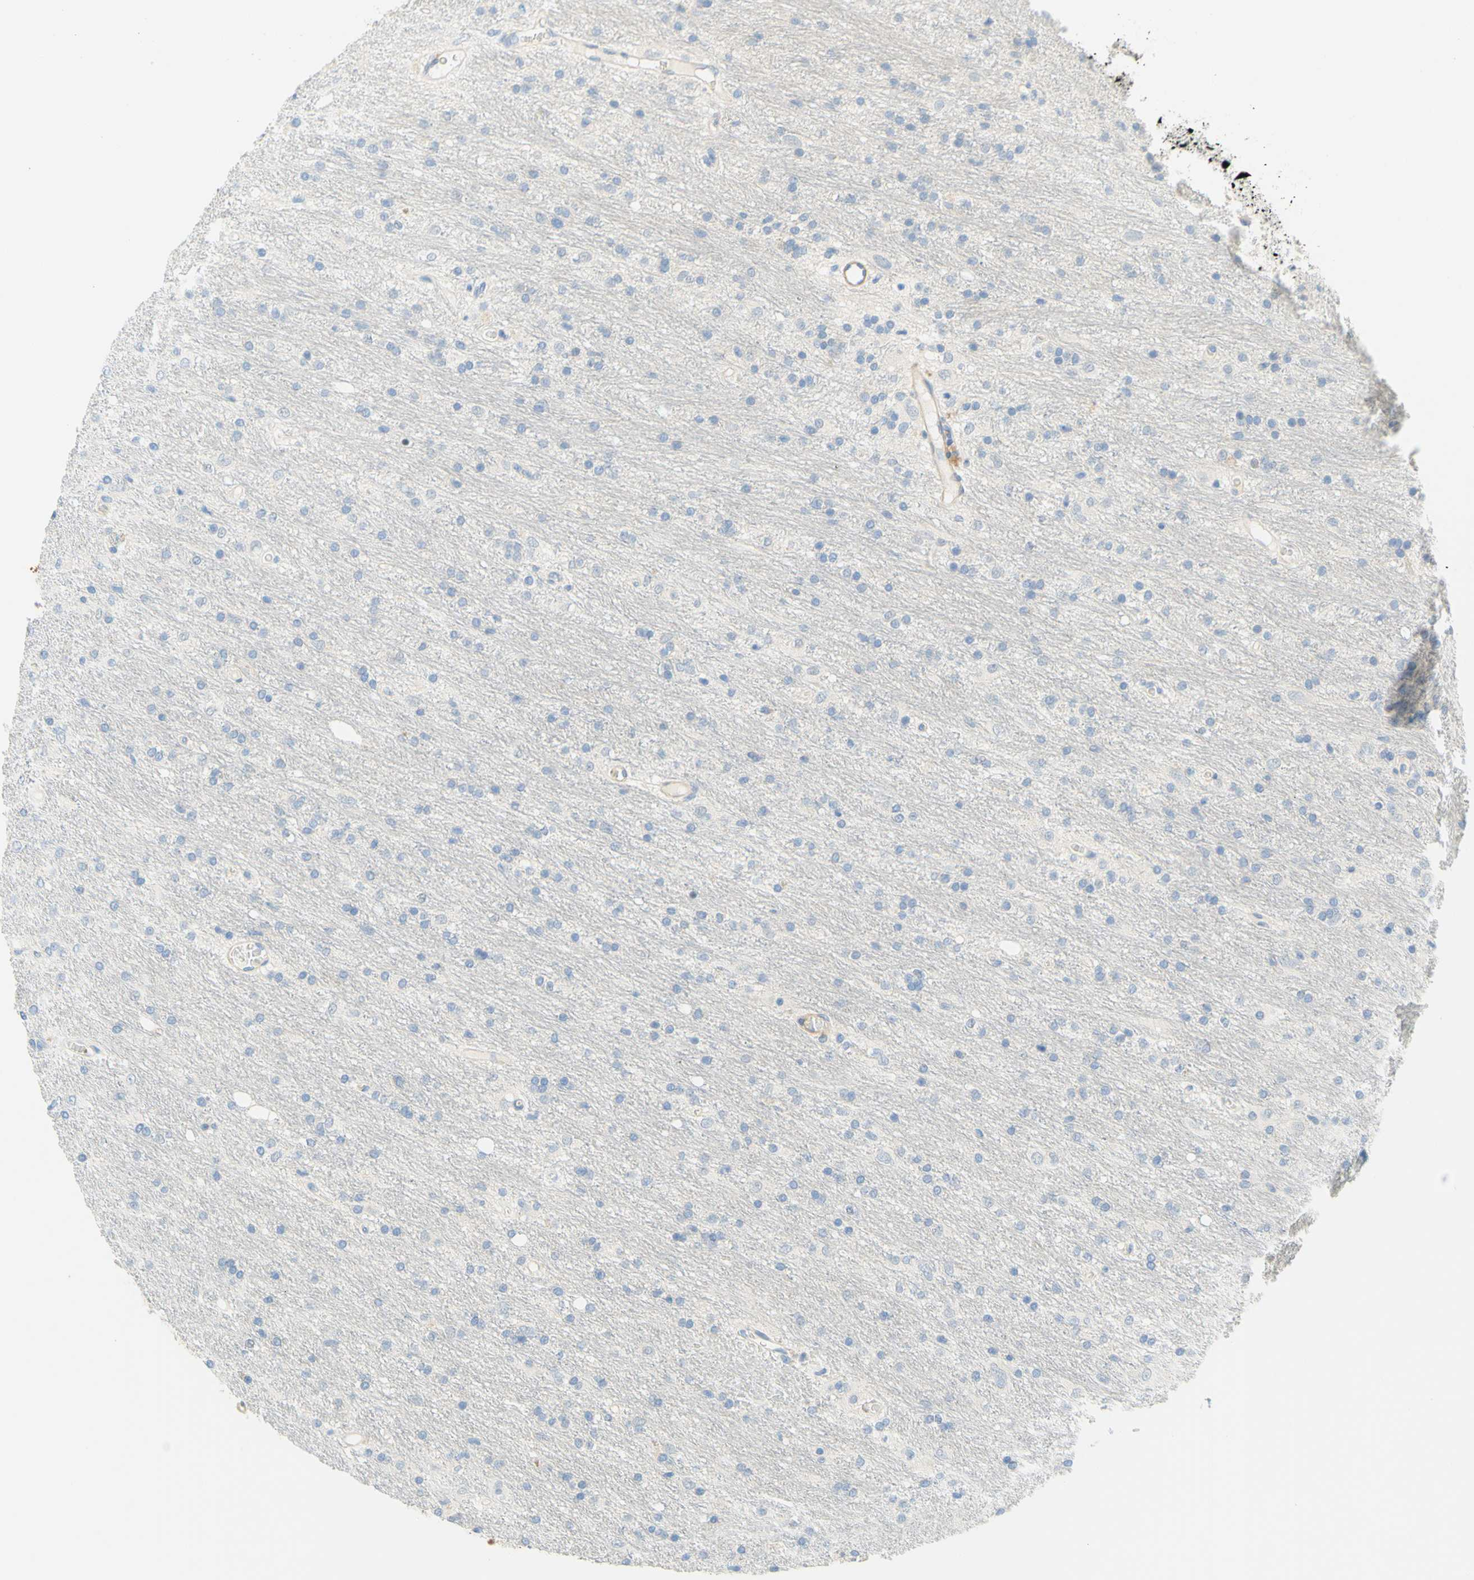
{"staining": {"intensity": "weak", "quantity": "<25%", "location": "cytoplasmic/membranous"}, "tissue": "glioma", "cell_type": "Tumor cells", "image_type": "cancer", "snomed": [{"axis": "morphology", "description": "Glioma, malignant, Low grade"}, {"axis": "topography", "description": "Brain"}], "caption": "A micrograph of malignant glioma (low-grade) stained for a protein exhibits no brown staining in tumor cells.", "gene": "ENTREP2", "patient": {"sex": "male", "age": 77}}